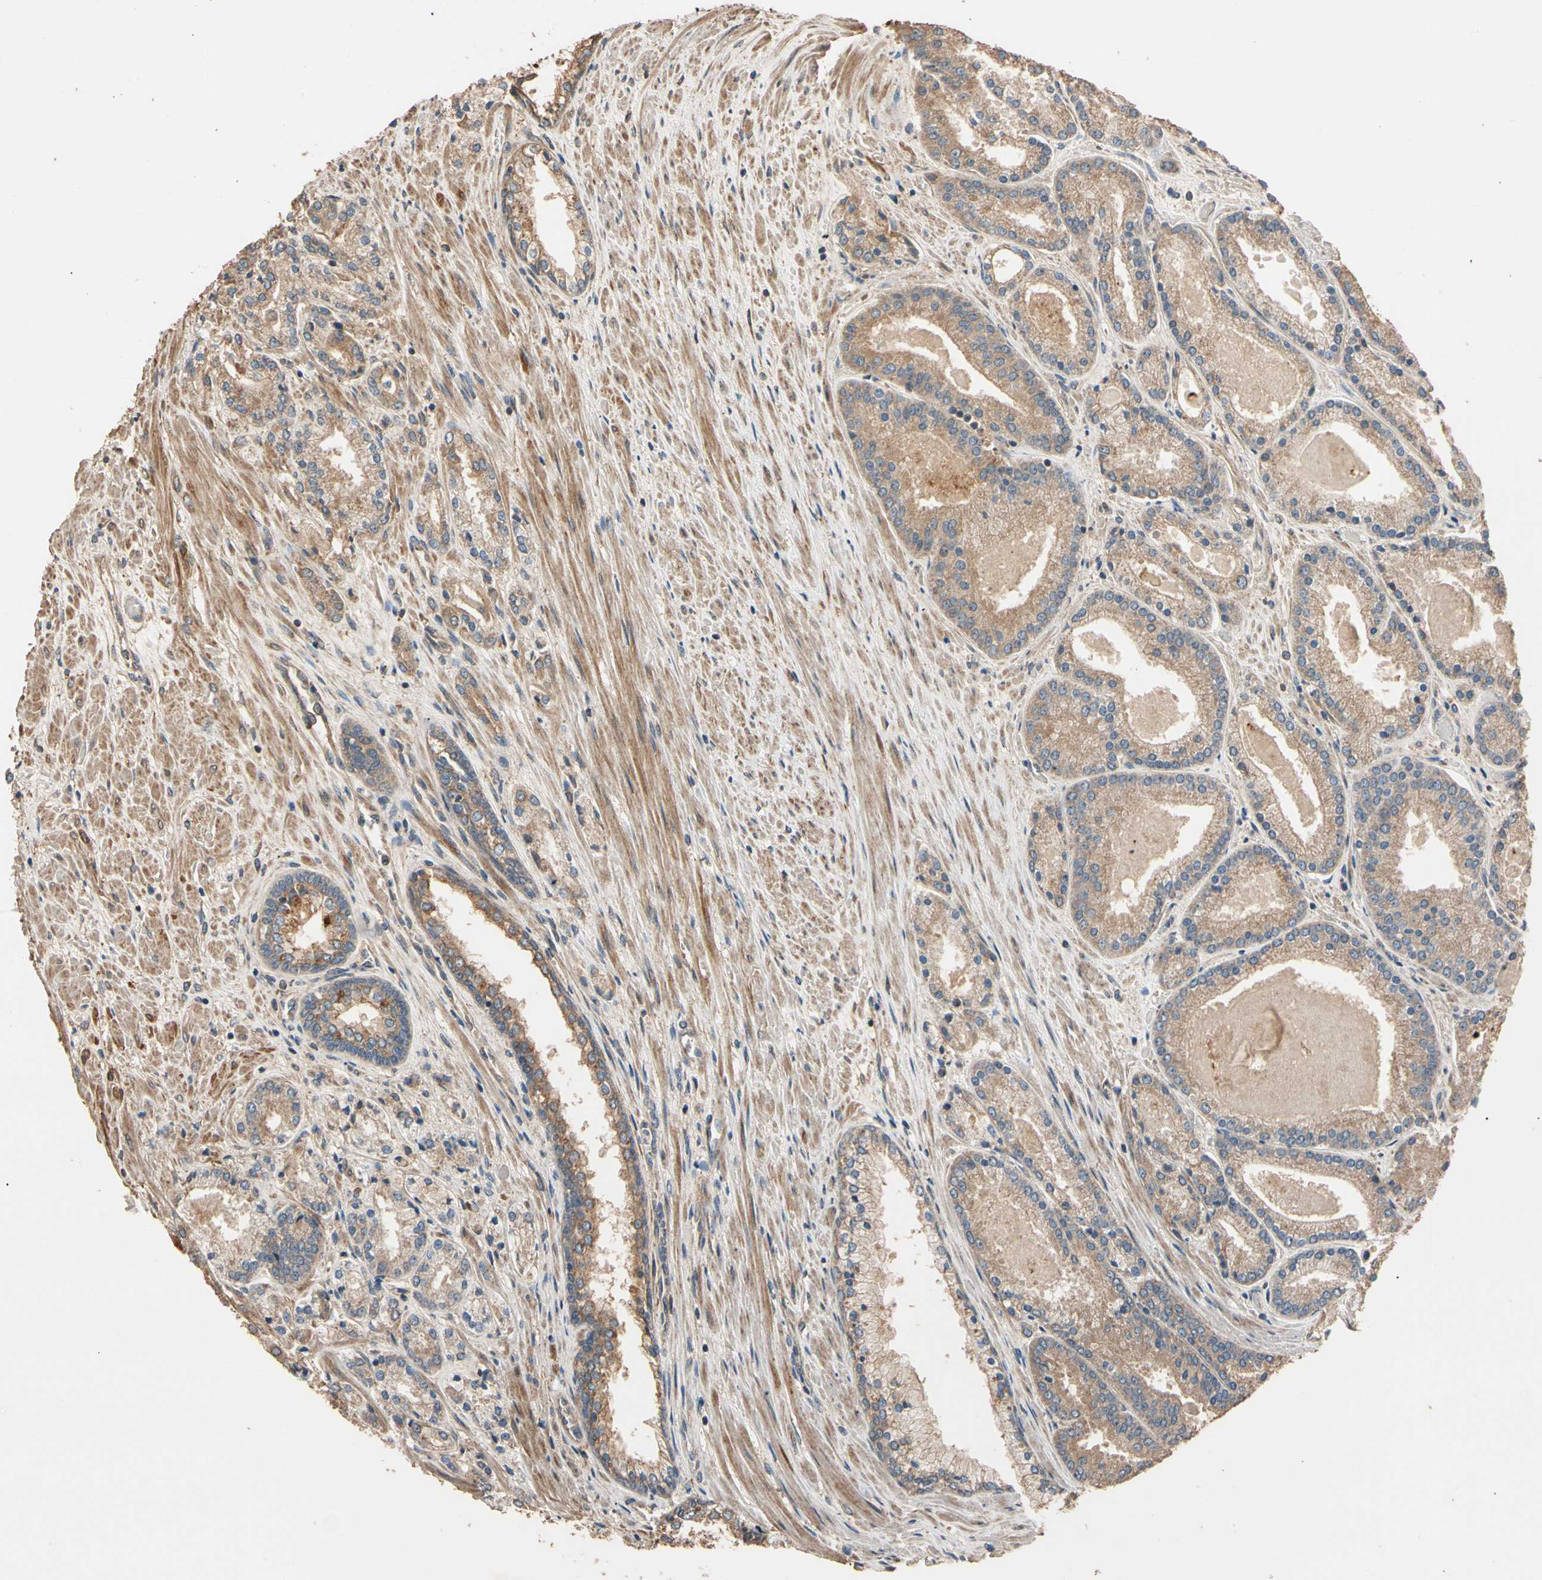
{"staining": {"intensity": "moderate", "quantity": ">75%", "location": "cytoplasmic/membranous"}, "tissue": "prostate cancer", "cell_type": "Tumor cells", "image_type": "cancer", "snomed": [{"axis": "morphology", "description": "Adenocarcinoma, Low grade"}, {"axis": "topography", "description": "Prostate"}], "caption": "DAB (3,3'-diaminobenzidine) immunohistochemical staining of human prostate cancer (adenocarcinoma (low-grade)) reveals moderate cytoplasmic/membranous protein expression in about >75% of tumor cells.", "gene": "MGRN1", "patient": {"sex": "male", "age": 59}}